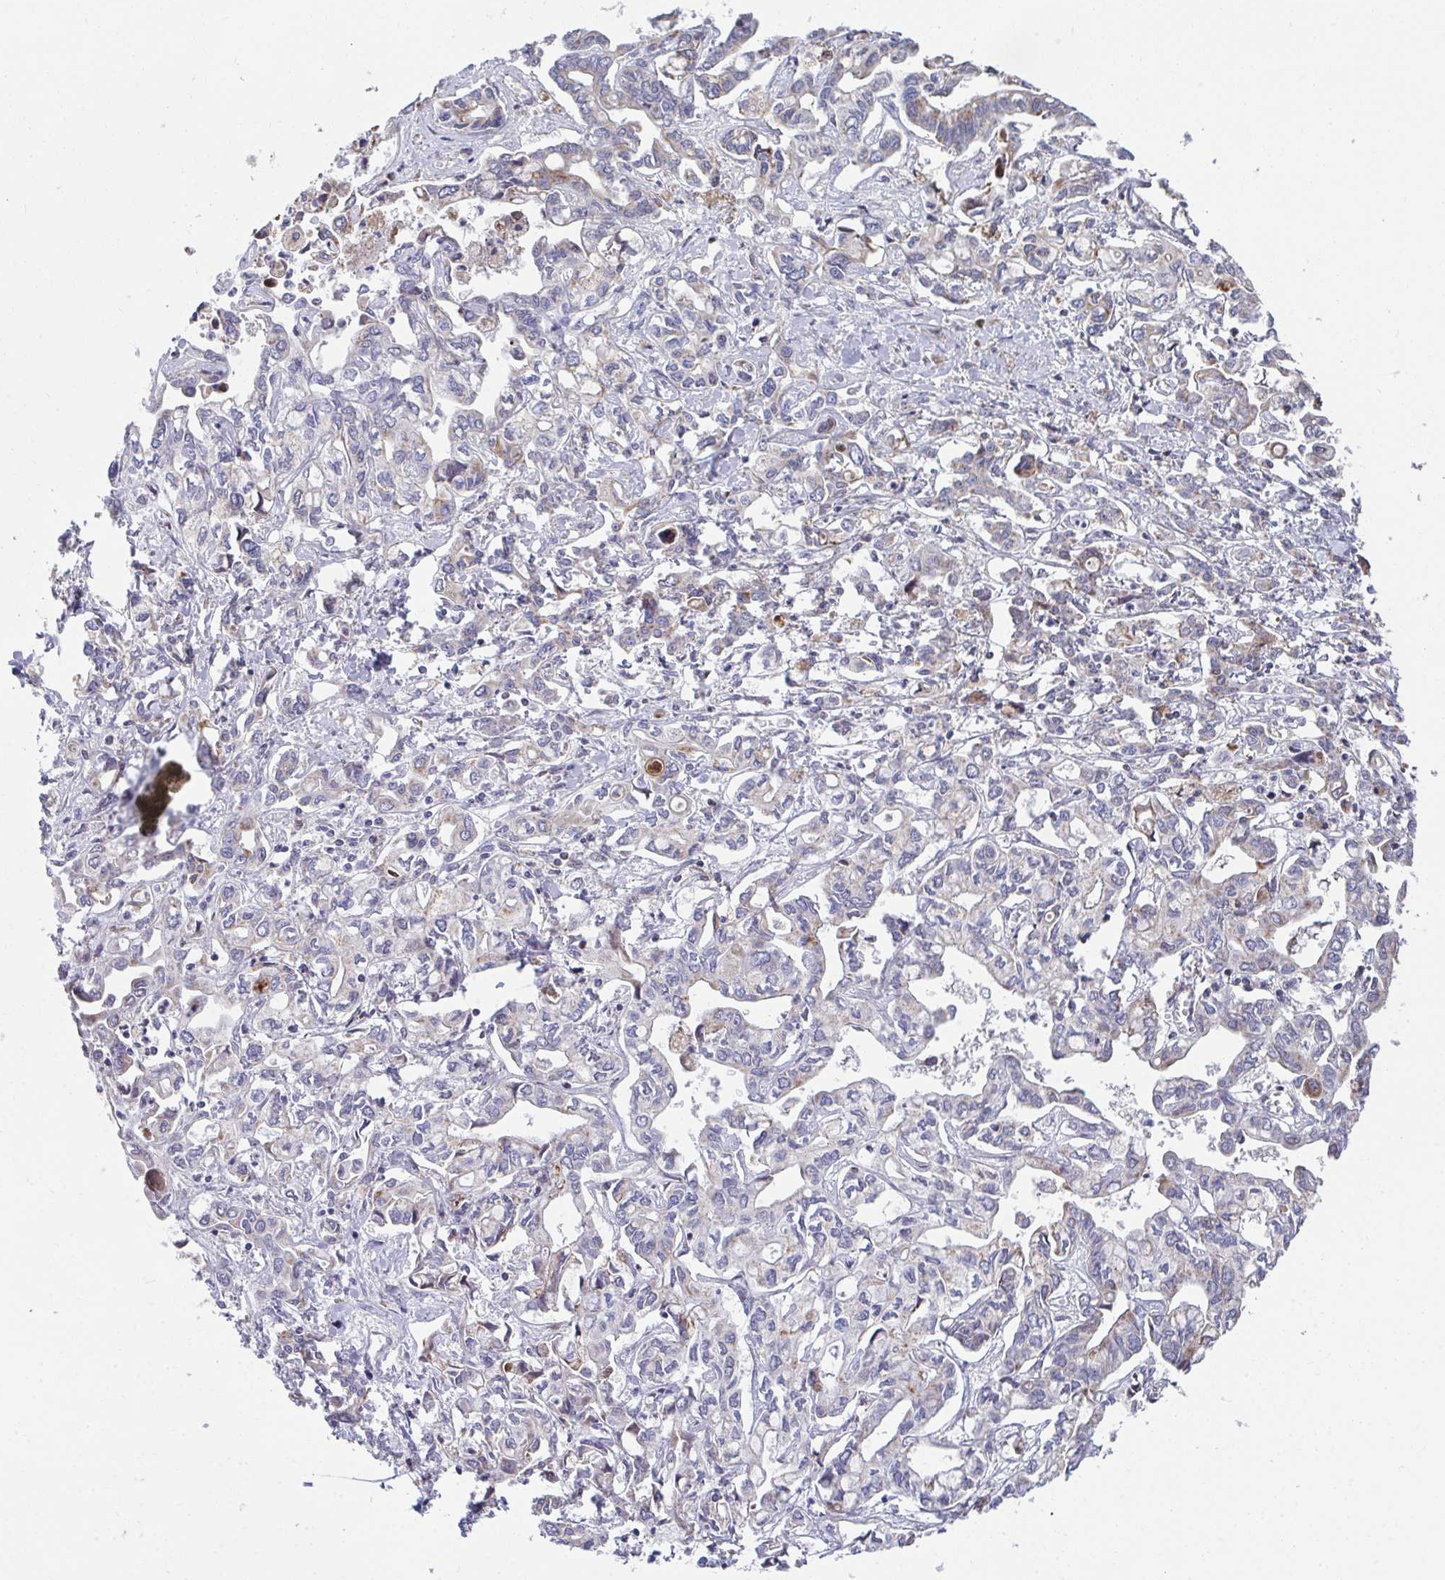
{"staining": {"intensity": "weak", "quantity": "25%-75%", "location": "cytoplasmic/membranous"}, "tissue": "liver cancer", "cell_type": "Tumor cells", "image_type": "cancer", "snomed": [{"axis": "morphology", "description": "Cholangiocarcinoma"}, {"axis": "topography", "description": "Liver"}], "caption": "Protein expression analysis of human cholangiocarcinoma (liver) reveals weak cytoplasmic/membranous staining in approximately 25%-75% of tumor cells.", "gene": "PRRG3", "patient": {"sex": "female", "age": 64}}